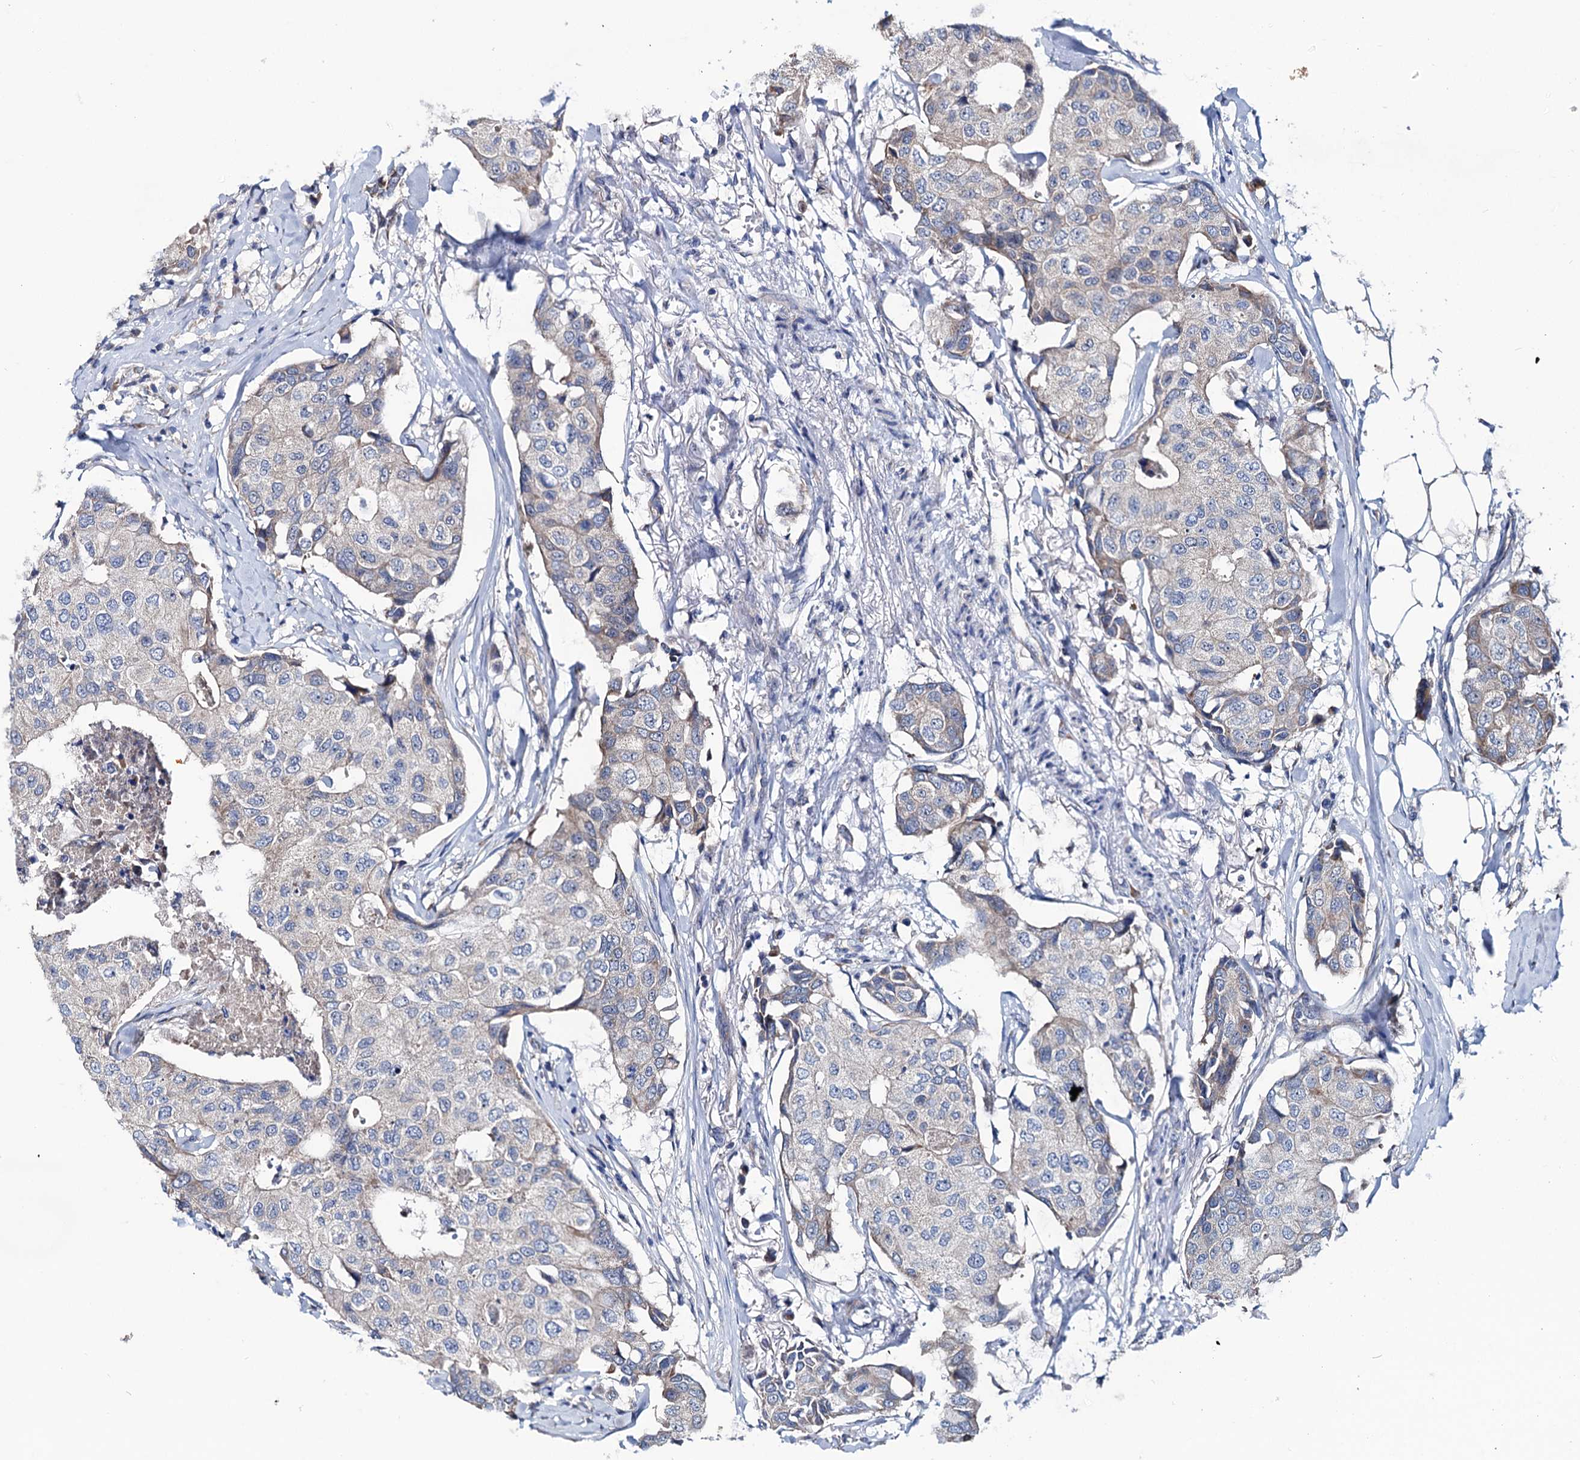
{"staining": {"intensity": "weak", "quantity": "<25%", "location": "cytoplasmic/membranous"}, "tissue": "breast cancer", "cell_type": "Tumor cells", "image_type": "cancer", "snomed": [{"axis": "morphology", "description": "Duct carcinoma"}, {"axis": "topography", "description": "Breast"}], "caption": "Breast cancer was stained to show a protein in brown. There is no significant staining in tumor cells.", "gene": "EYA4", "patient": {"sex": "female", "age": 80}}